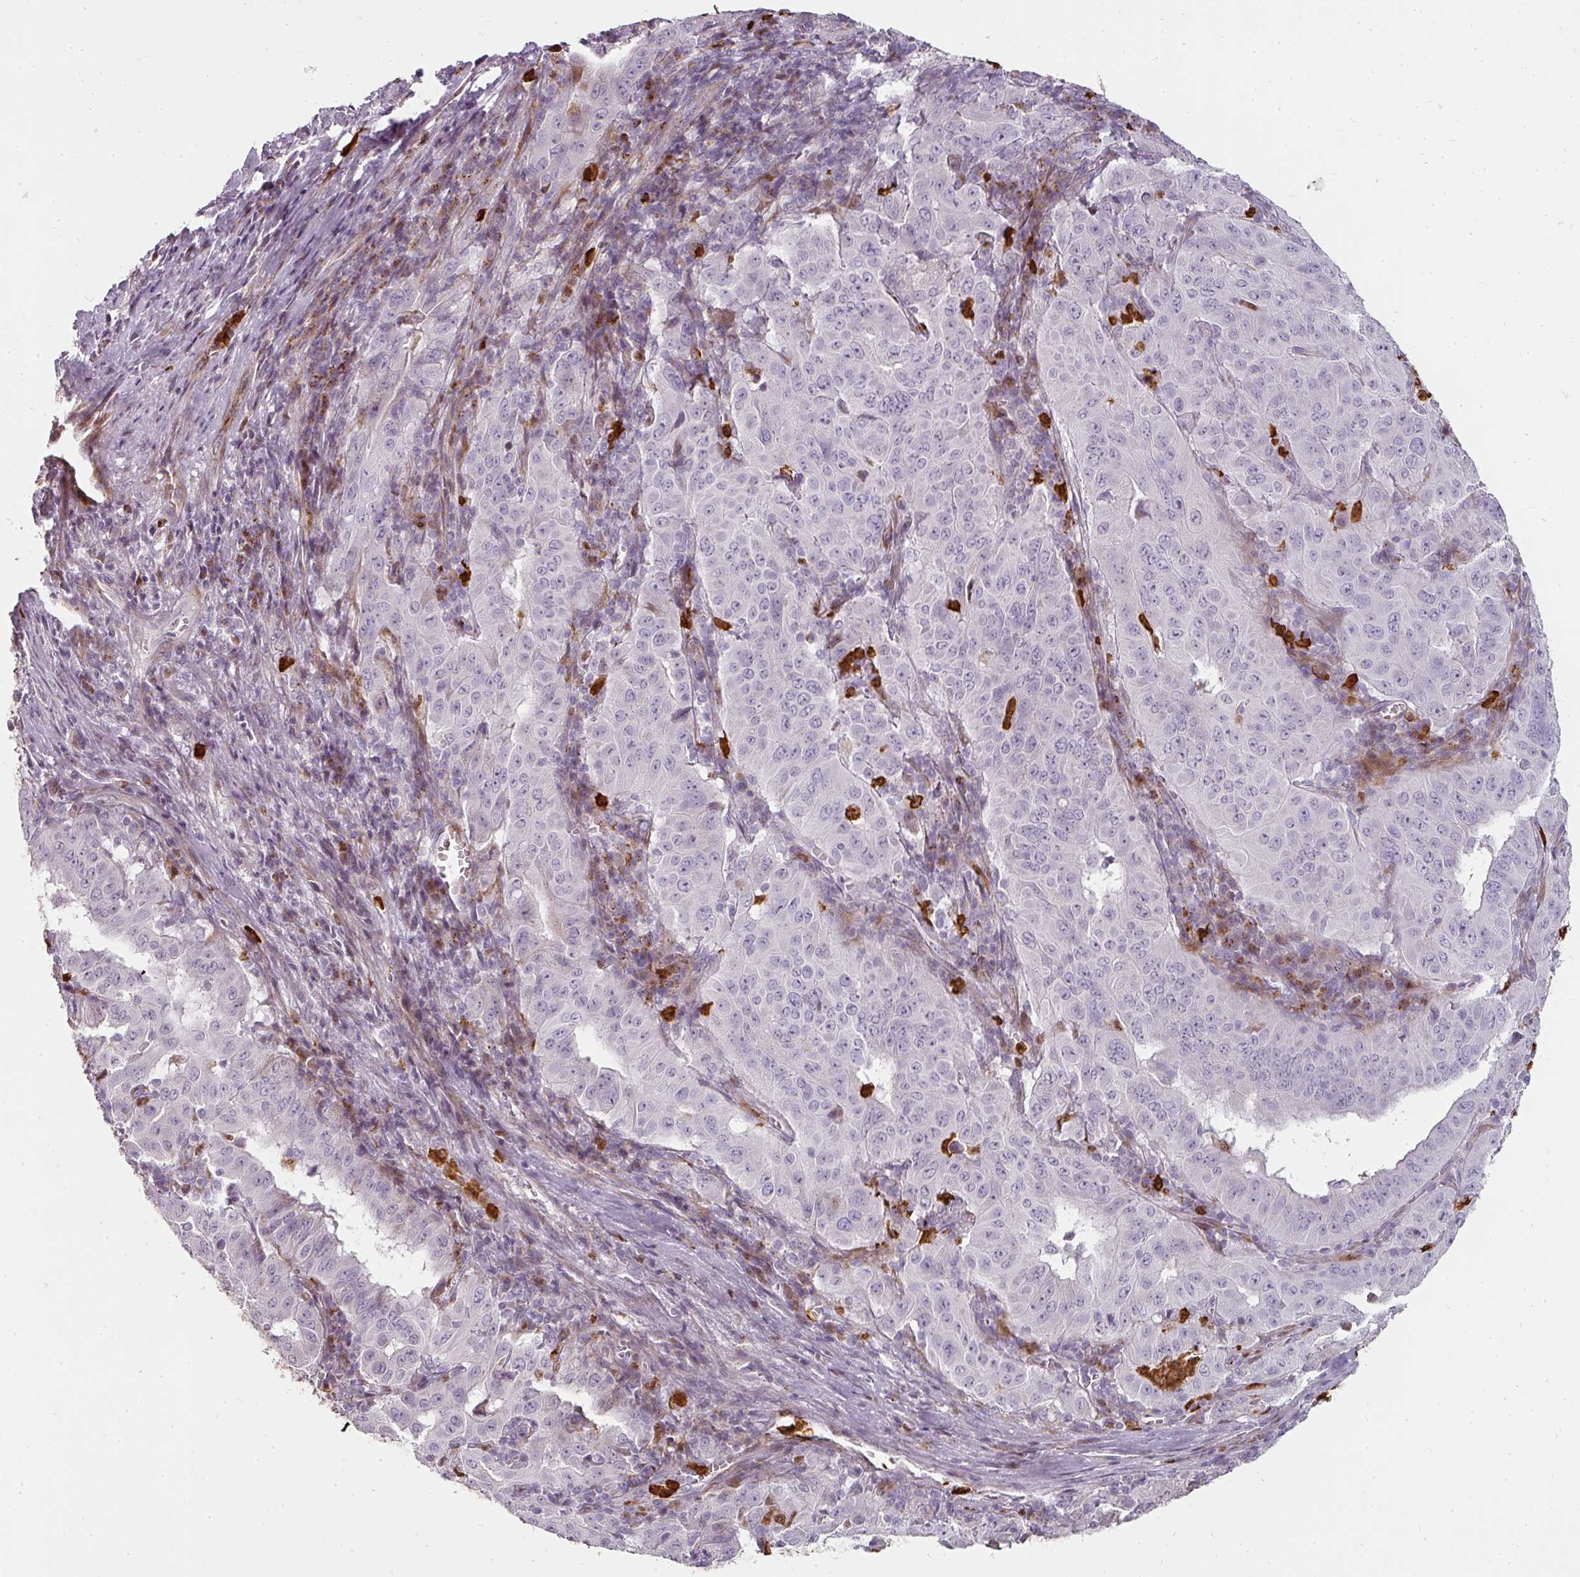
{"staining": {"intensity": "negative", "quantity": "none", "location": "none"}, "tissue": "pancreatic cancer", "cell_type": "Tumor cells", "image_type": "cancer", "snomed": [{"axis": "morphology", "description": "Adenocarcinoma, NOS"}, {"axis": "topography", "description": "Pancreas"}], "caption": "Tumor cells show no significant protein expression in pancreatic cancer.", "gene": "BIK", "patient": {"sex": "male", "age": 63}}